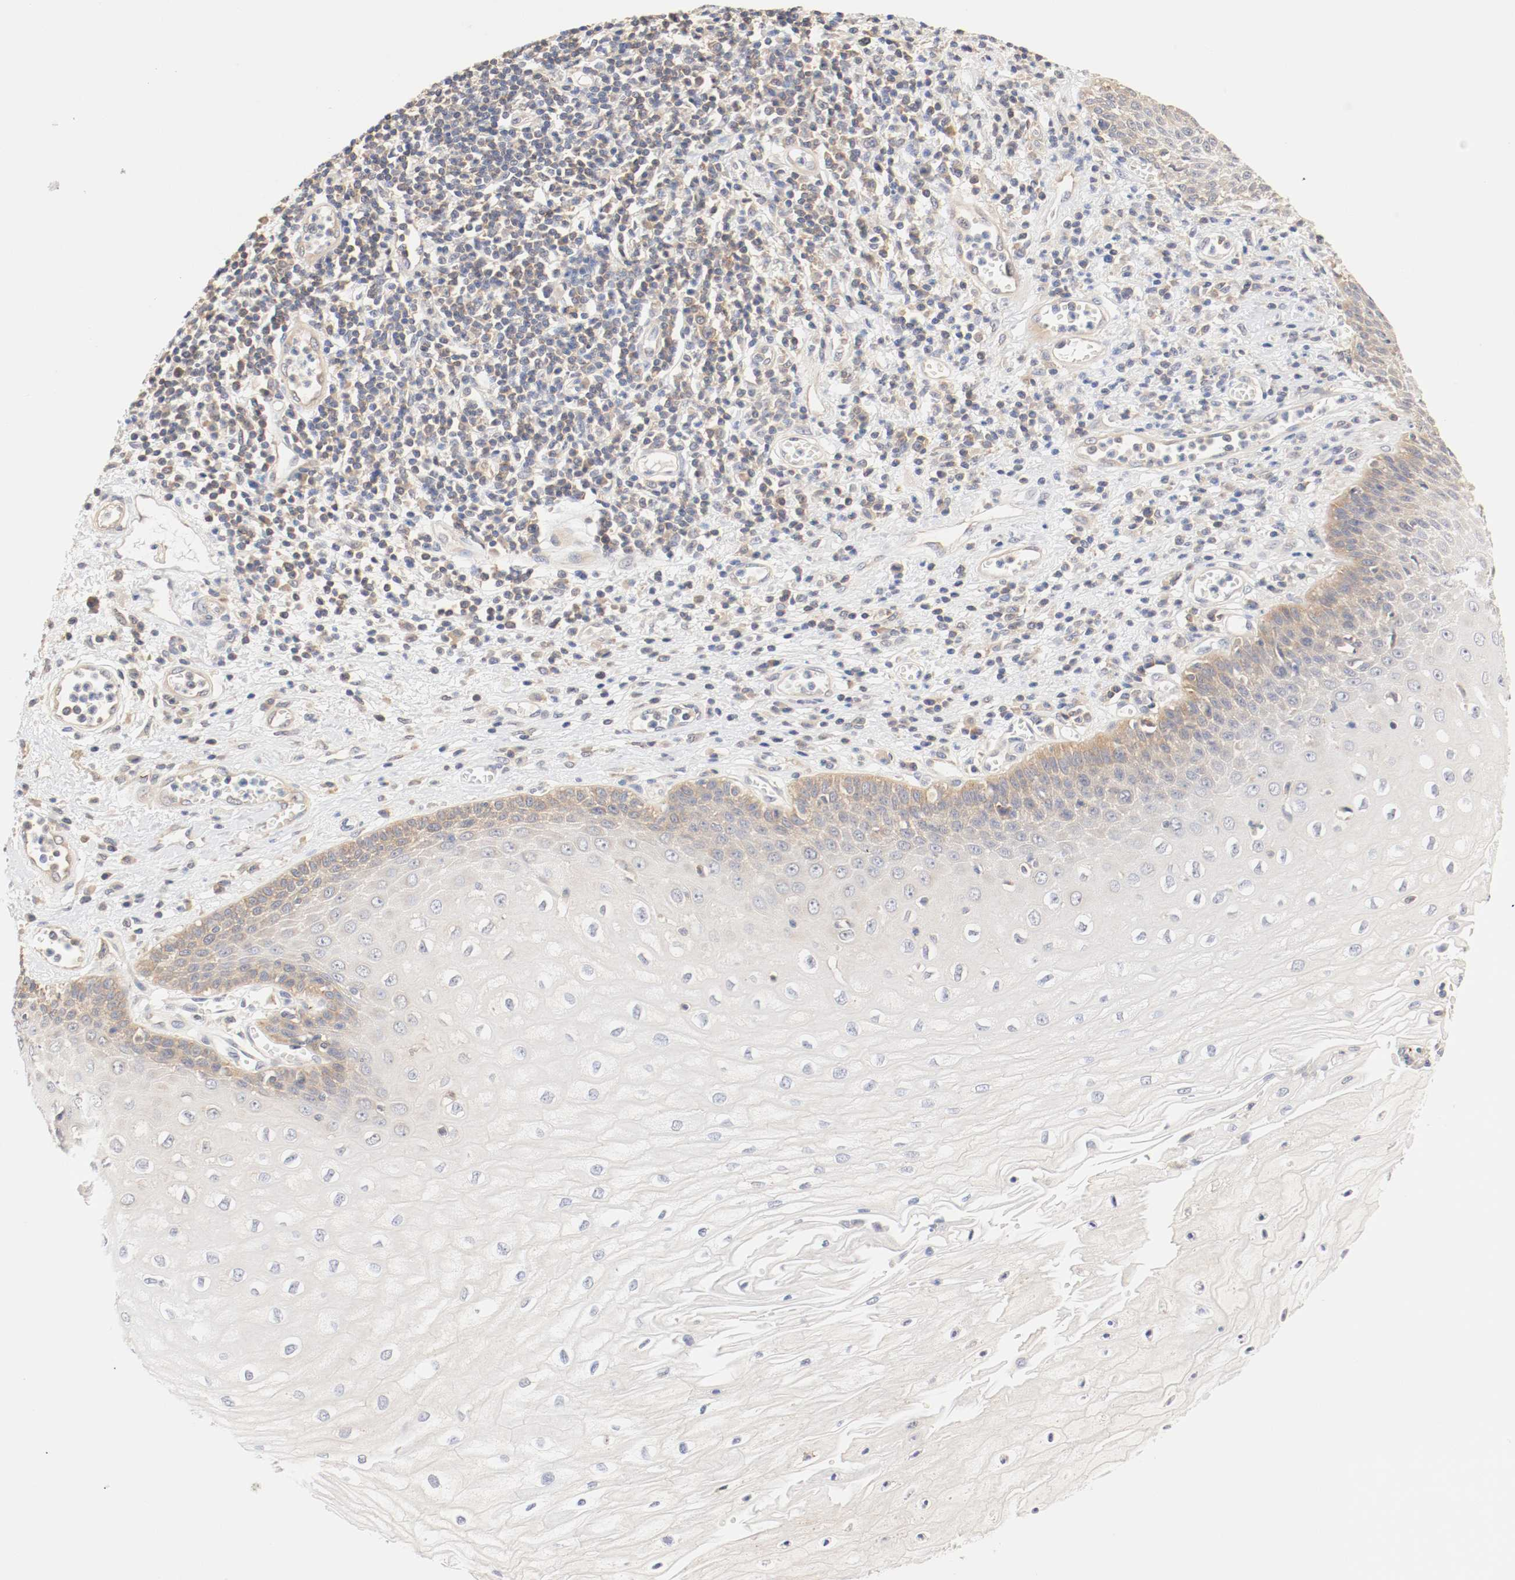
{"staining": {"intensity": "moderate", "quantity": "25%-75%", "location": "cytoplasmic/membranous"}, "tissue": "esophagus", "cell_type": "Squamous epithelial cells", "image_type": "normal", "snomed": [{"axis": "morphology", "description": "Normal tissue, NOS"}, {"axis": "morphology", "description": "Squamous cell carcinoma, NOS"}, {"axis": "topography", "description": "Esophagus"}], "caption": "The immunohistochemical stain highlights moderate cytoplasmic/membranous staining in squamous epithelial cells of unremarkable esophagus.", "gene": "GIT1", "patient": {"sex": "male", "age": 65}}